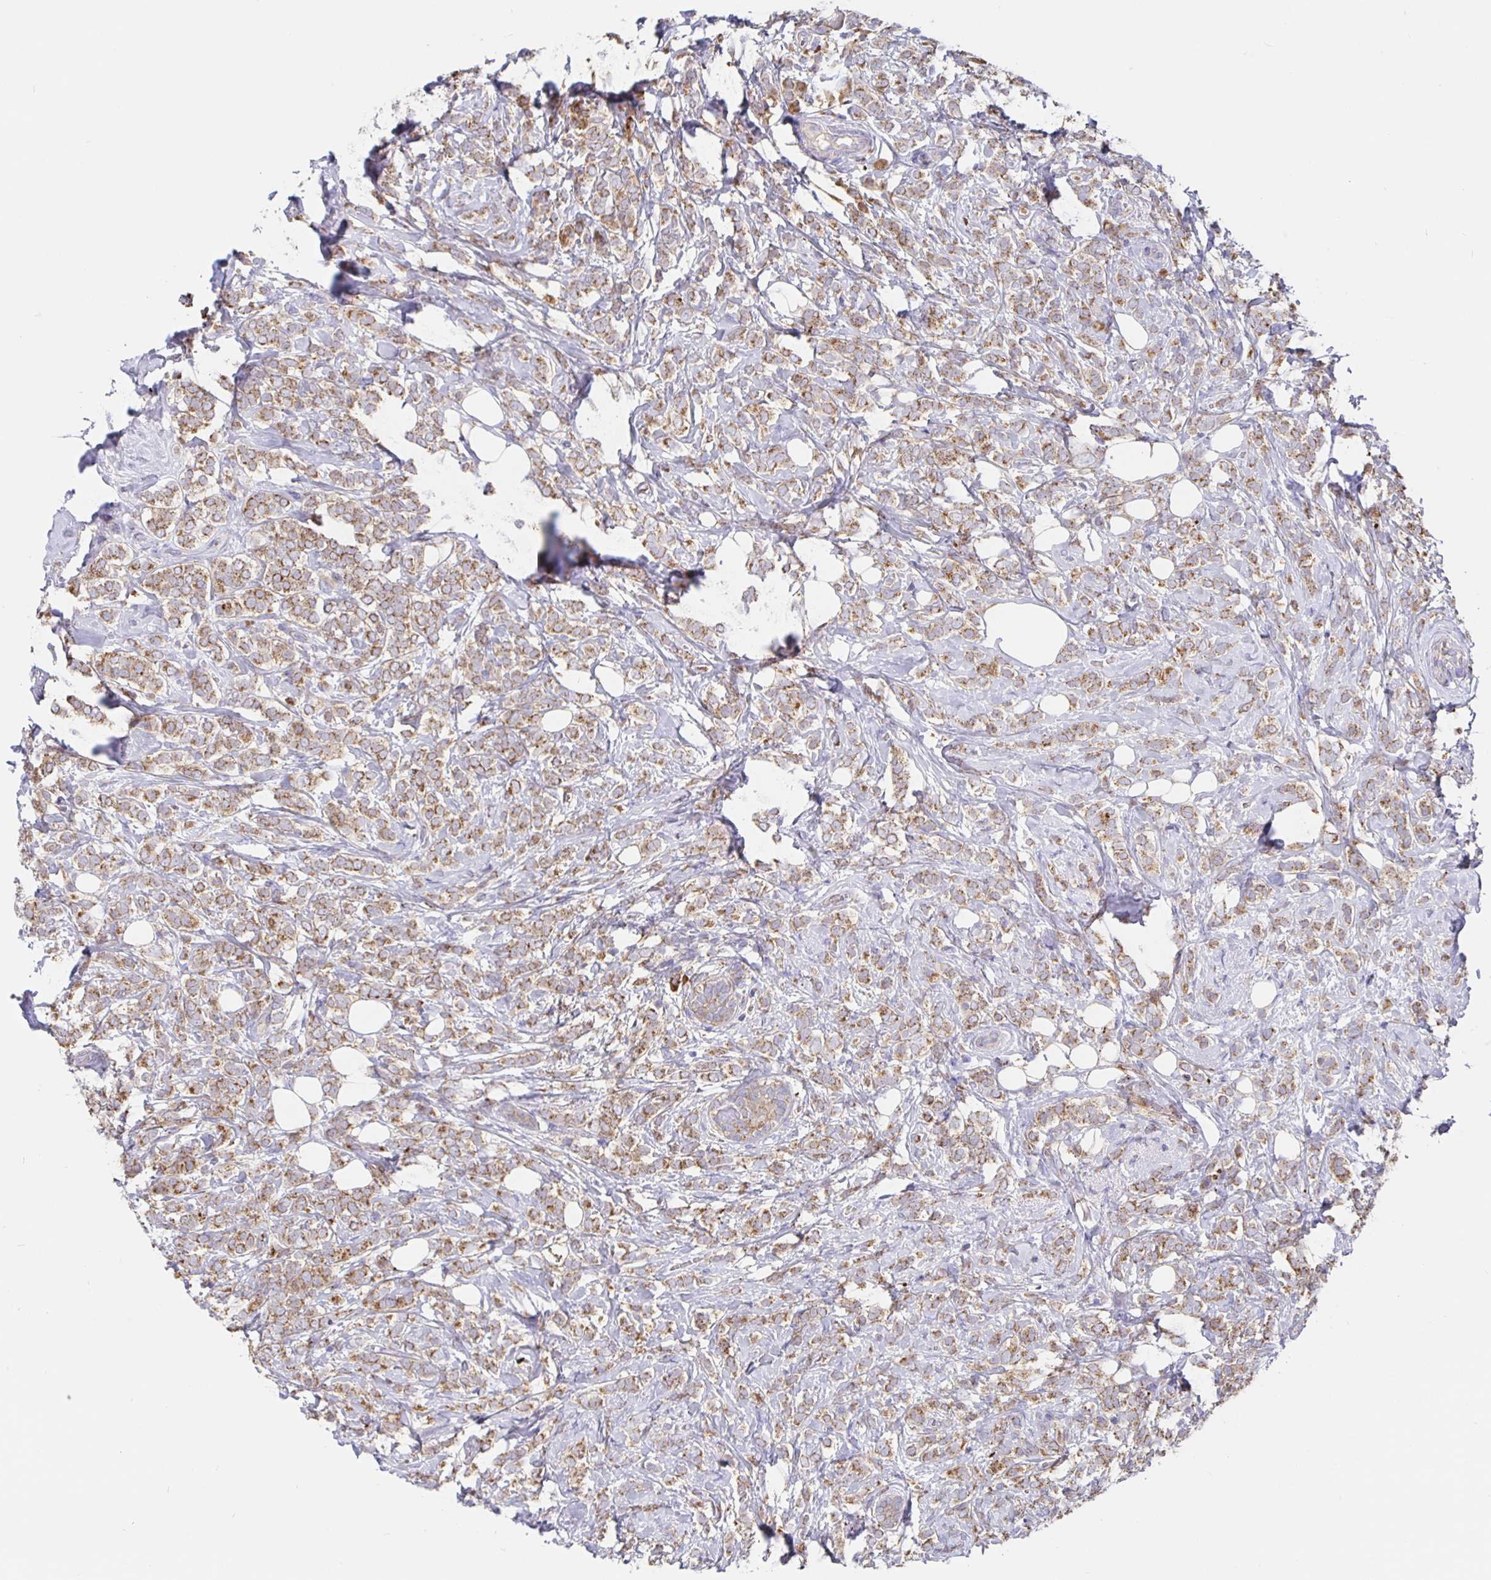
{"staining": {"intensity": "moderate", "quantity": ">75%", "location": "cytoplasmic/membranous"}, "tissue": "breast cancer", "cell_type": "Tumor cells", "image_type": "cancer", "snomed": [{"axis": "morphology", "description": "Lobular carcinoma"}, {"axis": "topography", "description": "Breast"}], "caption": "Breast lobular carcinoma was stained to show a protein in brown. There is medium levels of moderate cytoplasmic/membranous staining in approximately >75% of tumor cells.", "gene": "PRDX3", "patient": {"sex": "female", "age": 49}}